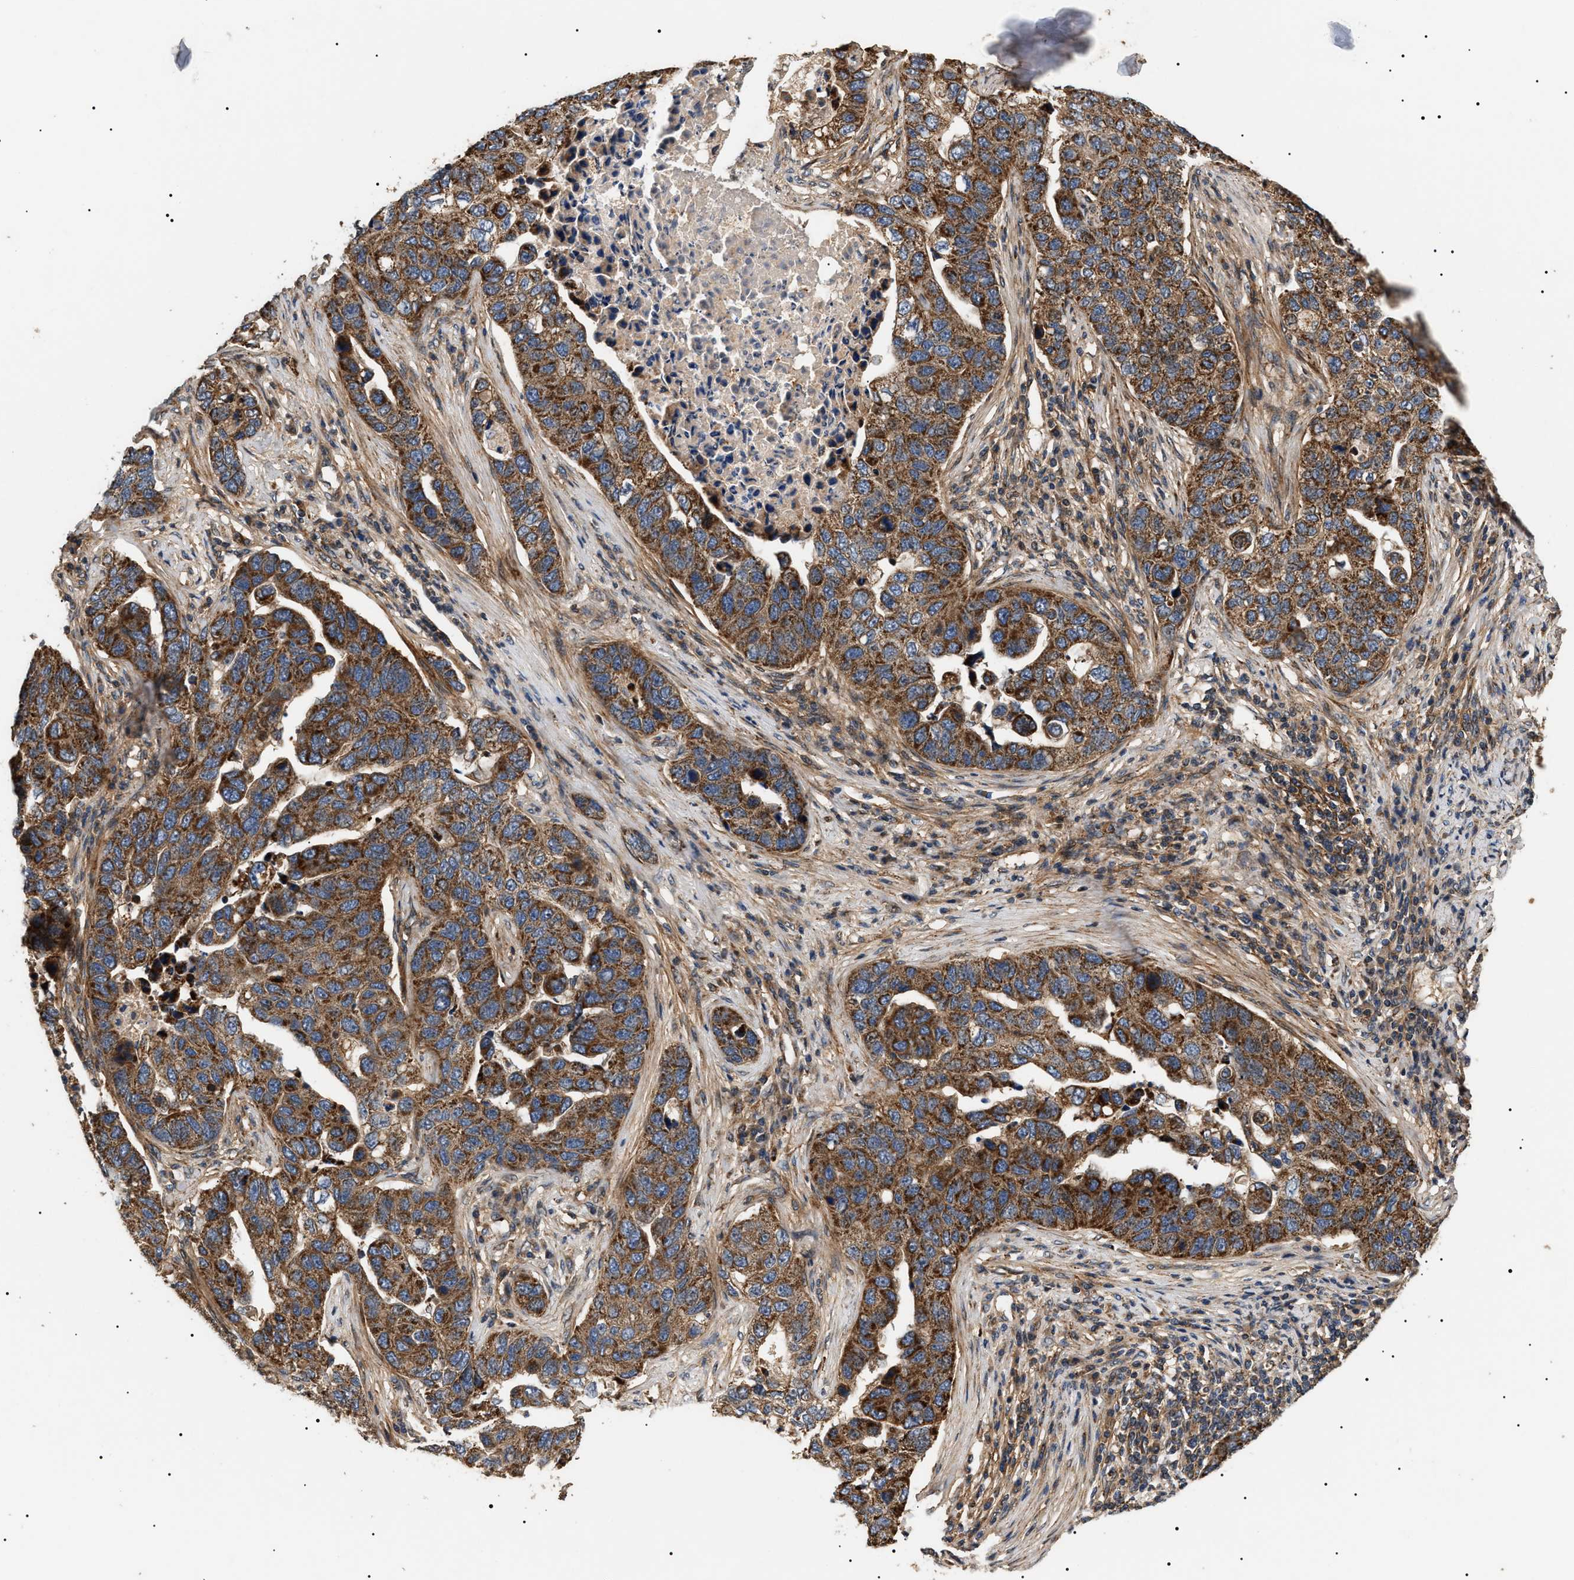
{"staining": {"intensity": "strong", "quantity": ">75%", "location": "cytoplasmic/membranous"}, "tissue": "pancreatic cancer", "cell_type": "Tumor cells", "image_type": "cancer", "snomed": [{"axis": "morphology", "description": "Adenocarcinoma, NOS"}, {"axis": "topography", "description": "Pancreas"}], "caption": "Immunohistochemical staining of pancreatic adenocarcinoma demonstrates strong cytoplasmic/membranous protein staining in approximately >75% of tumor cells.", "gene": "ZBTB26", "patient": {"sex": "female", "age": 61}}